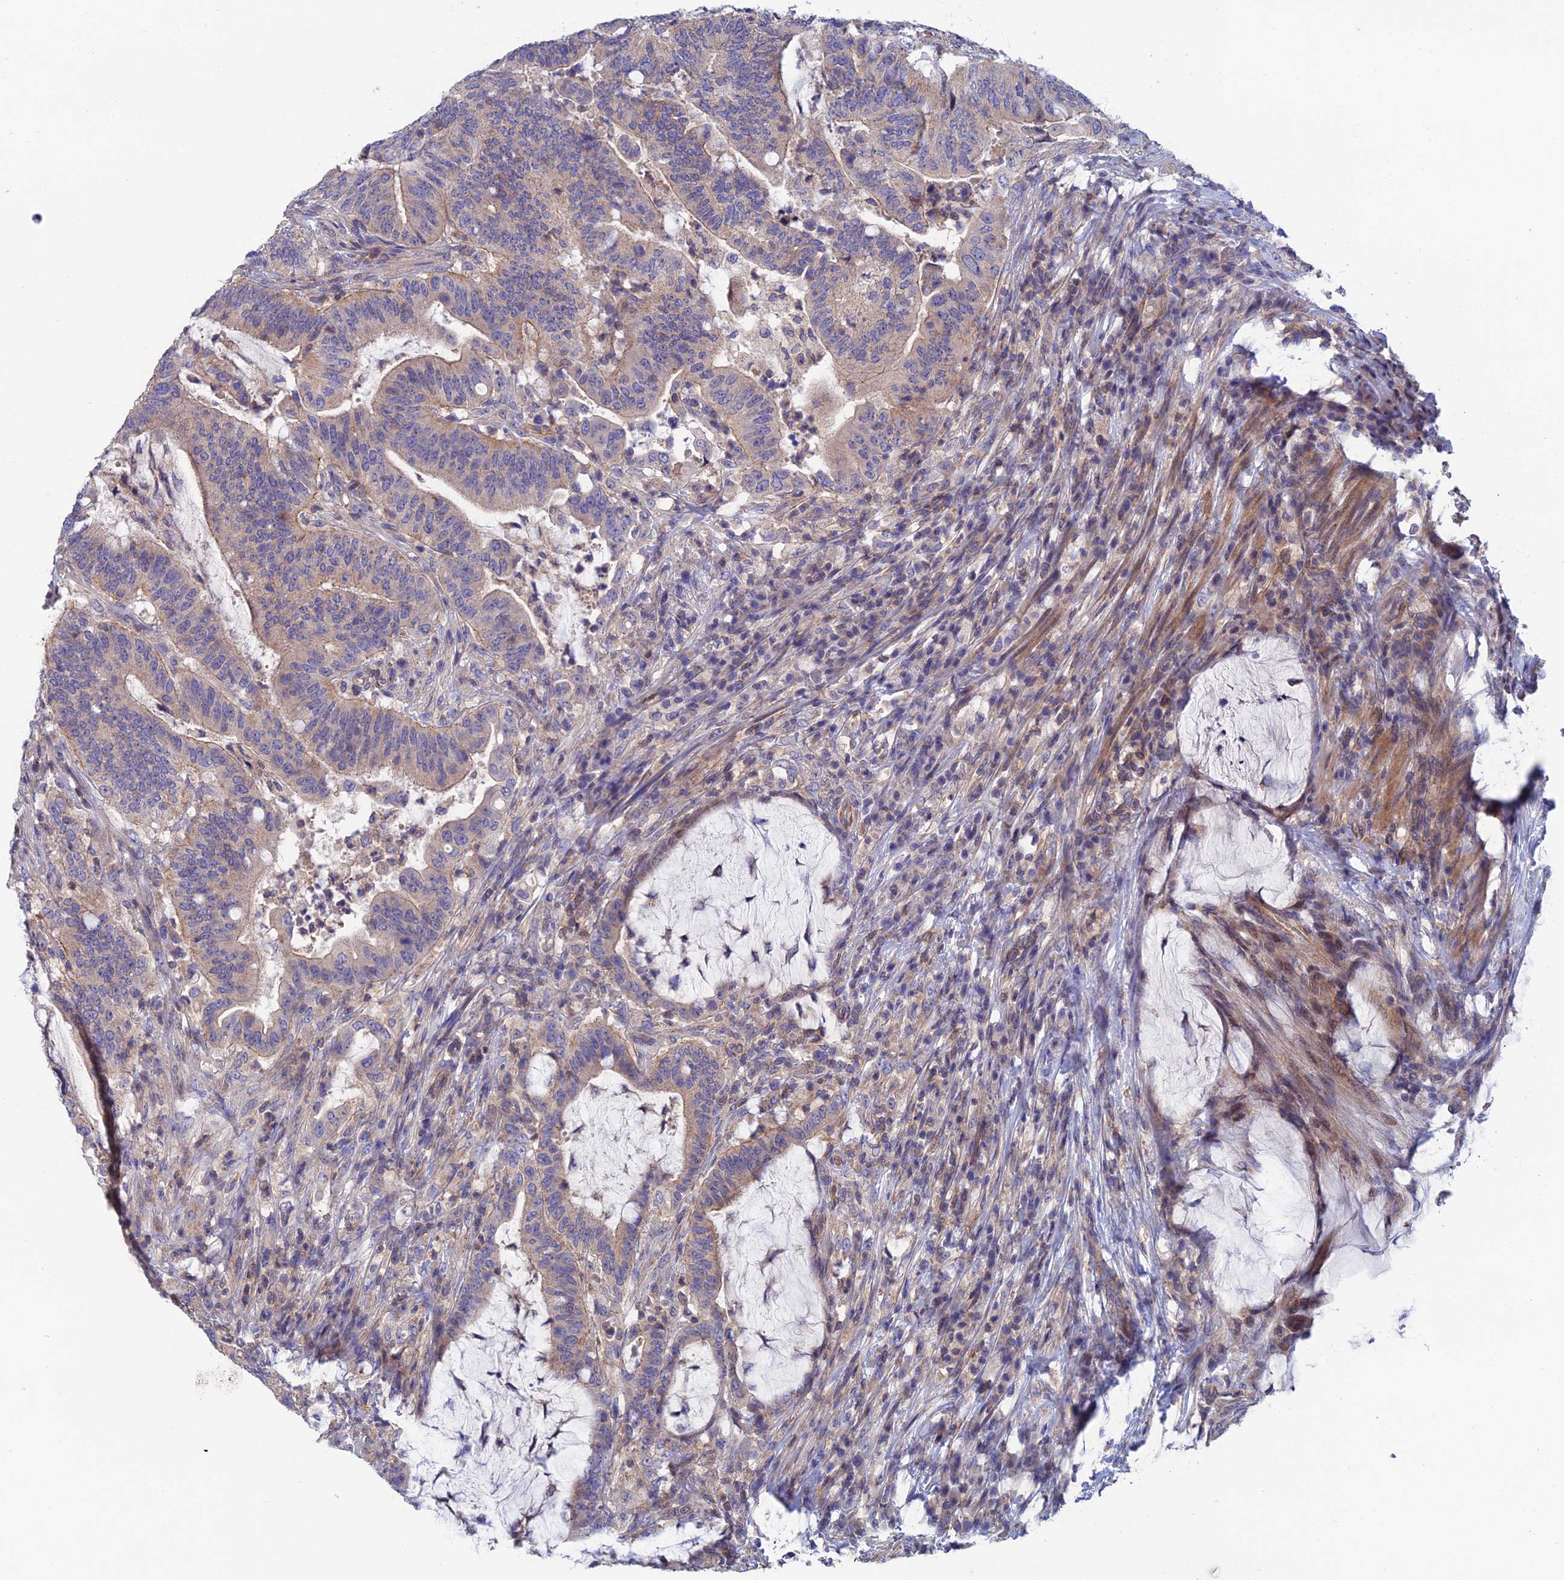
{"staining": {"intensity": "weak", "quantity": "<25%", "location": "cytoplasmic/membranous"}, "tissue": "colorectal cancer", "cell_type": "Tumor cells", "image_type": "cancer", "snomed": [{"axis": "morphology", "description": "Adenocarcinoma, NOS"}, {"axis": "topography", "description": "Colon"}], "caption": "DAB (3,3'-diaminobenzidine) immunohistochemical staining of human adenocarcinoma (colorectal) demonstrates no significant staining in tumor cells. (IHC, brightfield microscopy, high magnification).", "gene": "USP37", "patient": {"sex": "female", "age": 66}}